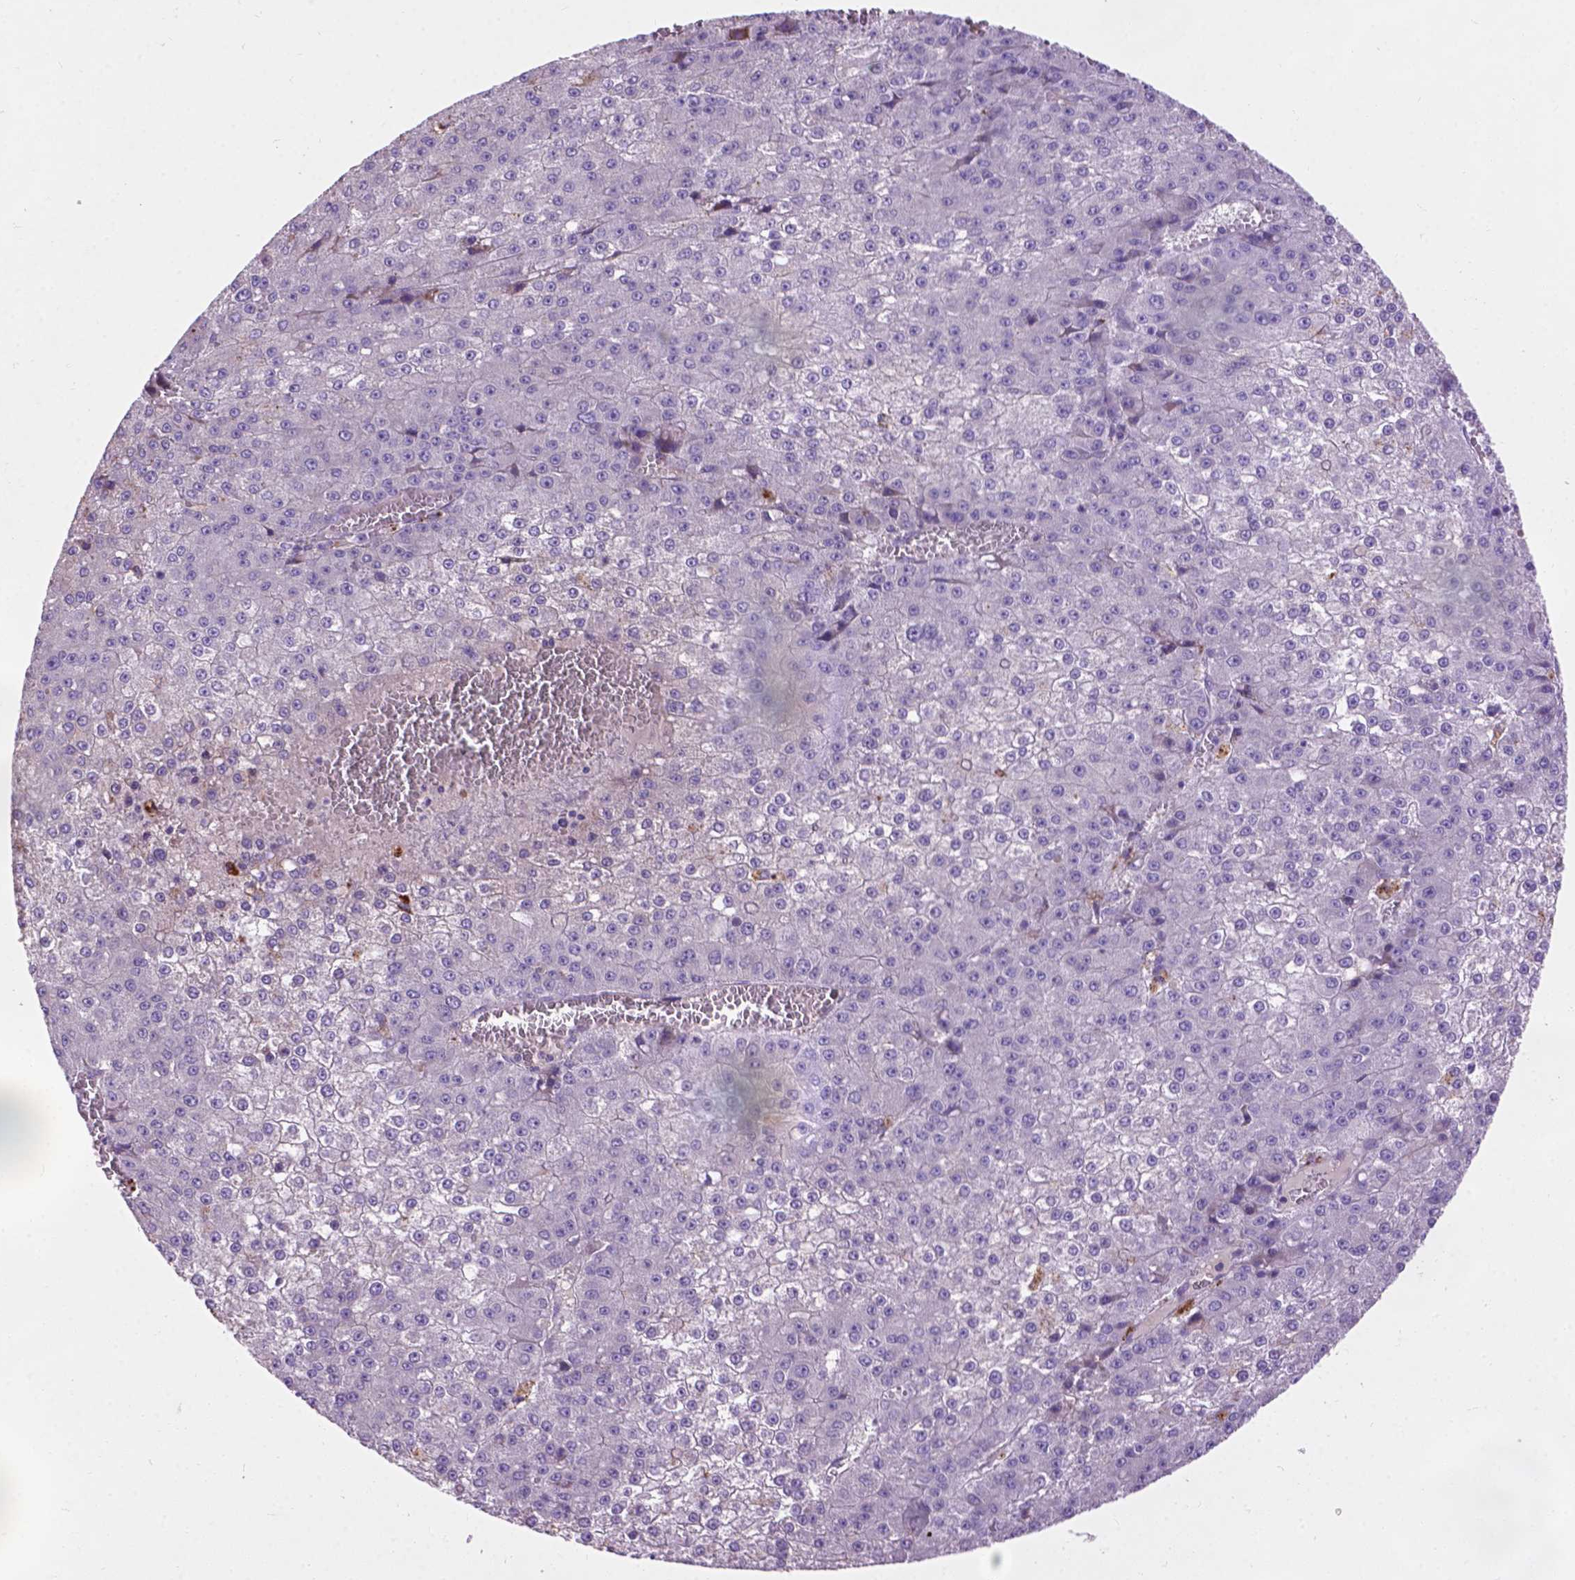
{"staining": {"intensity": "negative", "quantity": "none", "location": "none"}, "tissue": "liver cancer", "cell_type": "Tumor cells", "image_type": "cancer", "snomed": [{"axis": "morphology", "description": "Carcinoma, Hepatocellular, NOS"}, {"axis": "topography", "description": "Liver"}], "caption": "A photomicrograph of liver cancer (hepatocellular carcinoma) stained for a protein demonstrates no brown staining in tumor cells. The staining was performed using DAB (3,3'-diaminobenzidine) to visualize the protein expression in brown, while the nuclei were stained in blue with hematoxylin (Magnification: 20x).", "gene": "NOXO1", "patient": {"sex": "female", "age": 73}}